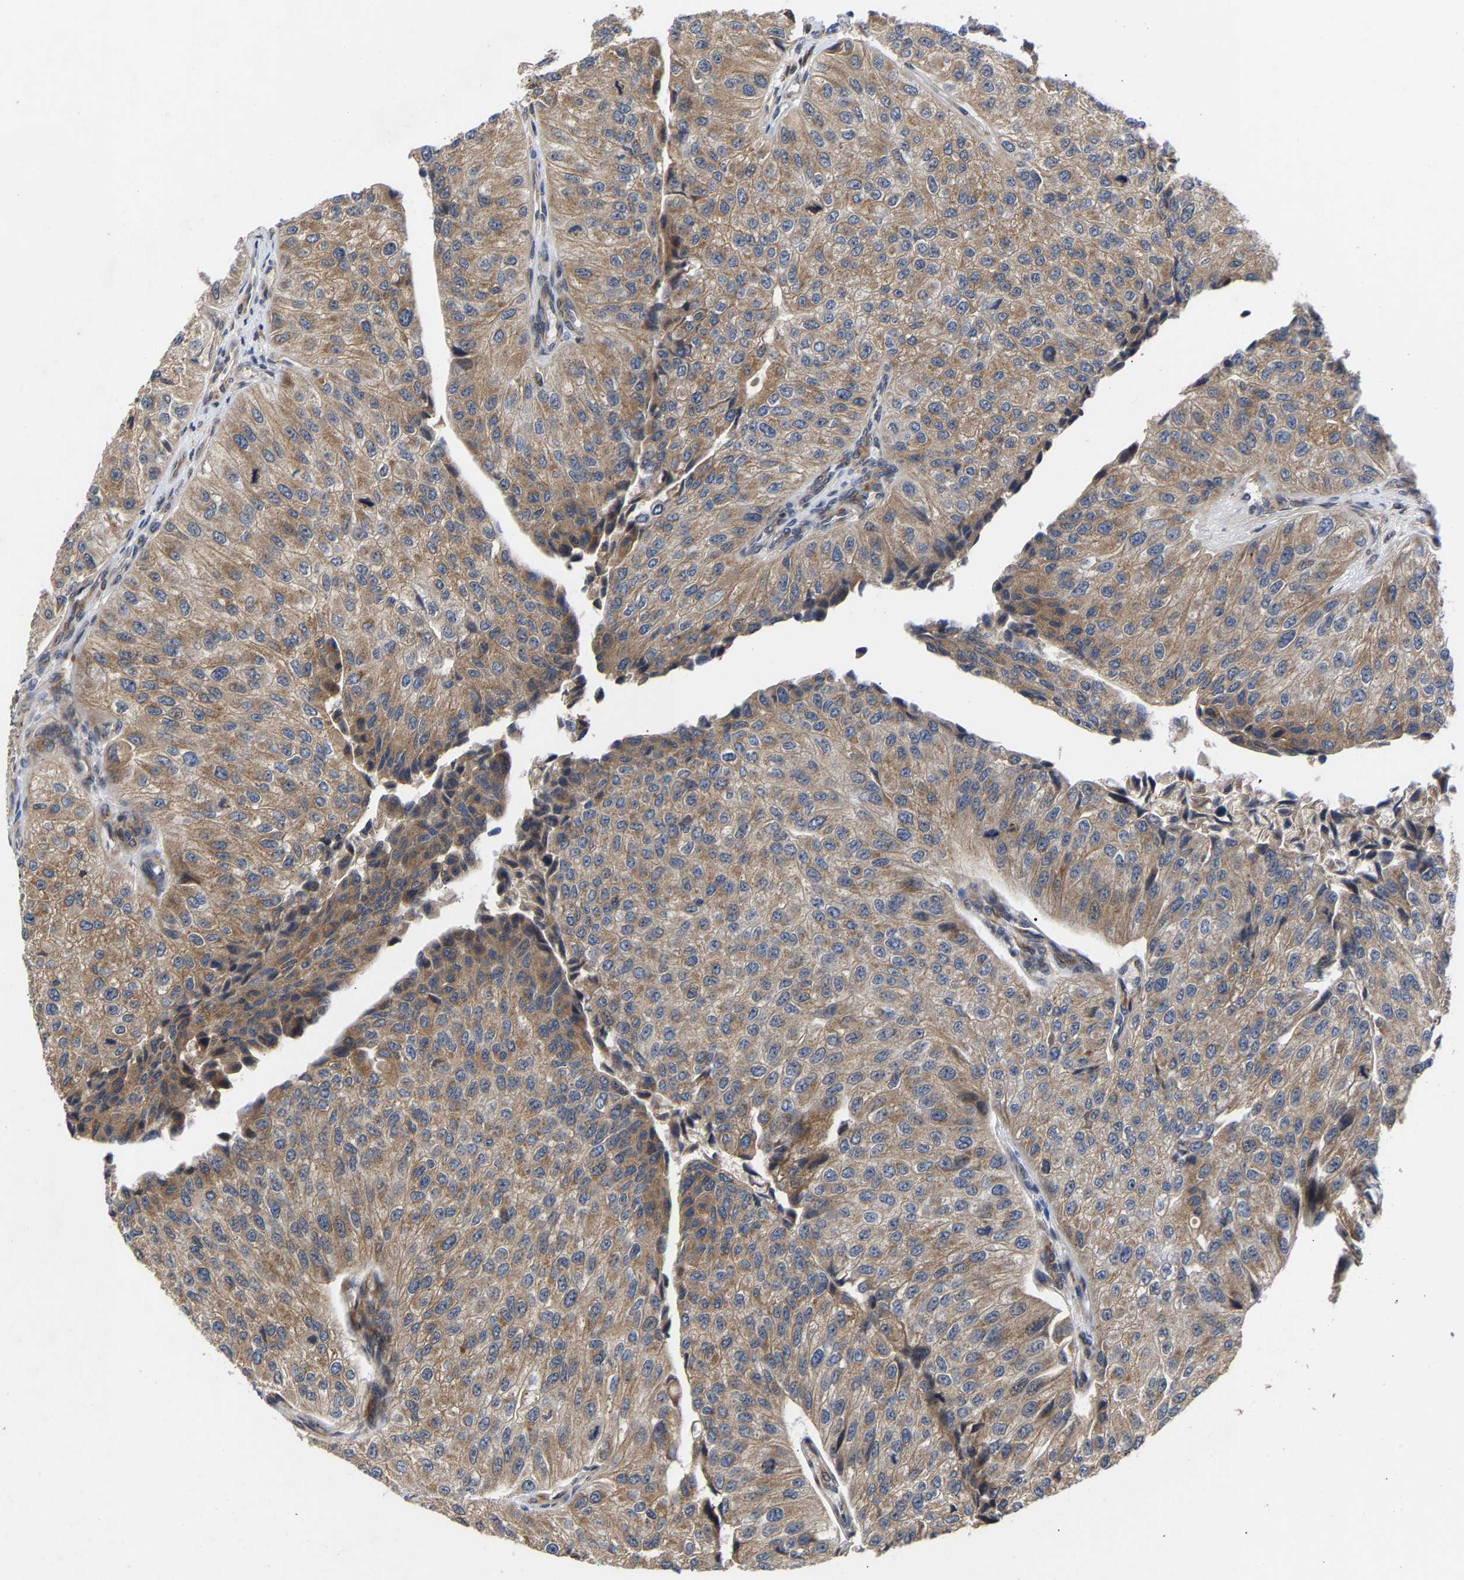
{"staining": {"intensity": "moderate", "quantity": ">75%", "location": "cytoplasmic/membranous"}, "tissue": "urothelial cancer", "cell_type": "Tumor cells", "image_type": "cancer", "snomed": [{"axis": "morphology", "description": "Urothelial carcinoma, High grade"}, {"axis": "topography", "description": "Kidney"}, {"axis": "topography", "description": "Urinary bladder"}], "caption": "An immunohistochemistry image of tumor tissue is shown. Protein staining in brown shows moderate cytoplasmic/membranous positivity in high-grade urothelial carcinoma within tumor cells.", "gene": "CLIP2", "patient": {"sex": "male", "age": 77}}